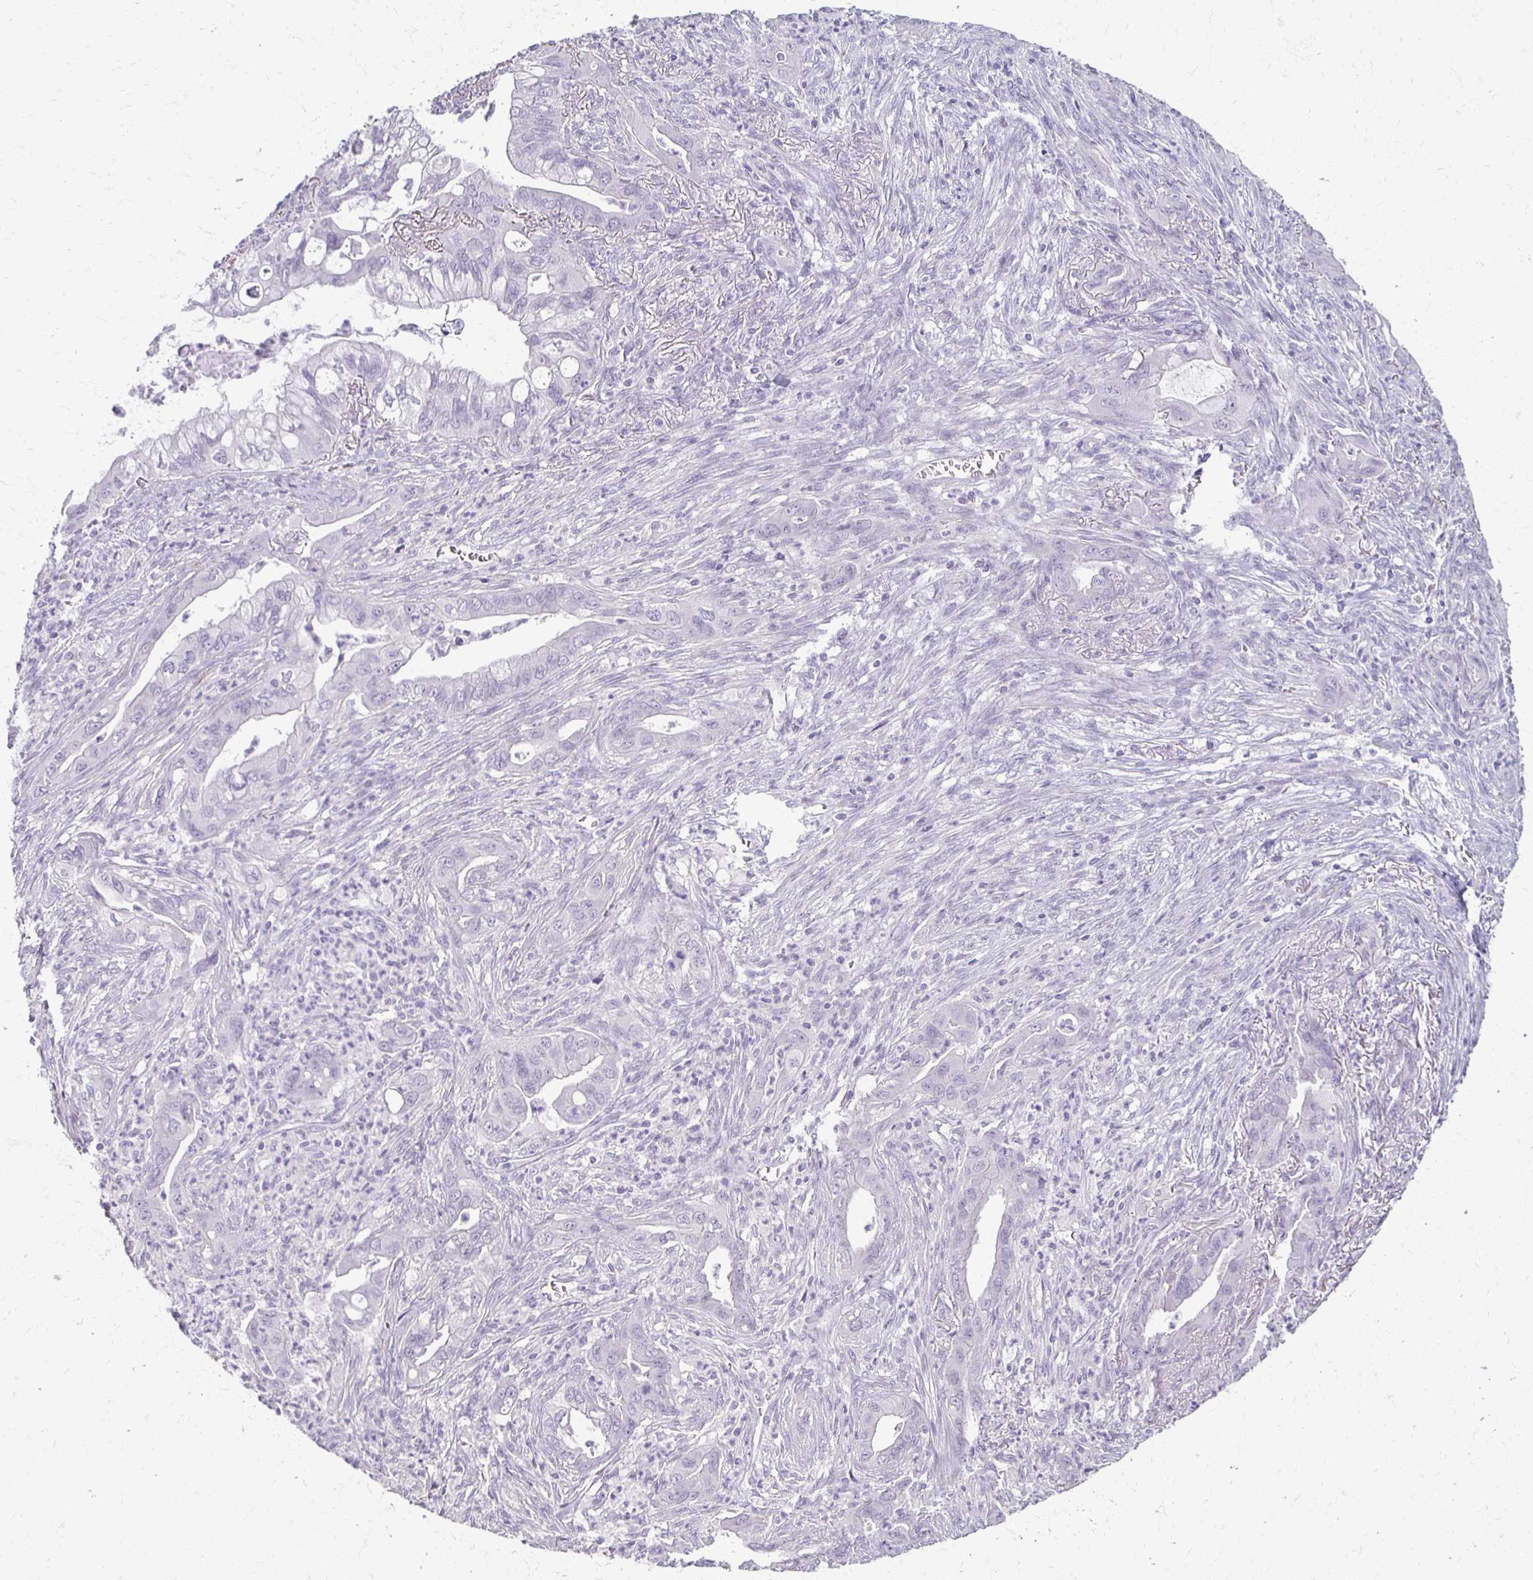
{"staining": {"intensity": "negative", "quantity": "none", "location": "none"}, "tissue": "lung cancer", "cell_type": "Tumor cells", "image_type": "cancer", "snomed": [{"axis": "morphology", "description": "Adenocarcinoma, NOS"}, {"axis": "topography", "description": "Lung"}], "caption": "IHC of lung adenocarcinoma exhibits no positivity in tumor cells.", "gene": "FOXO4", "patient": {"sex": "male", "age": 65}}